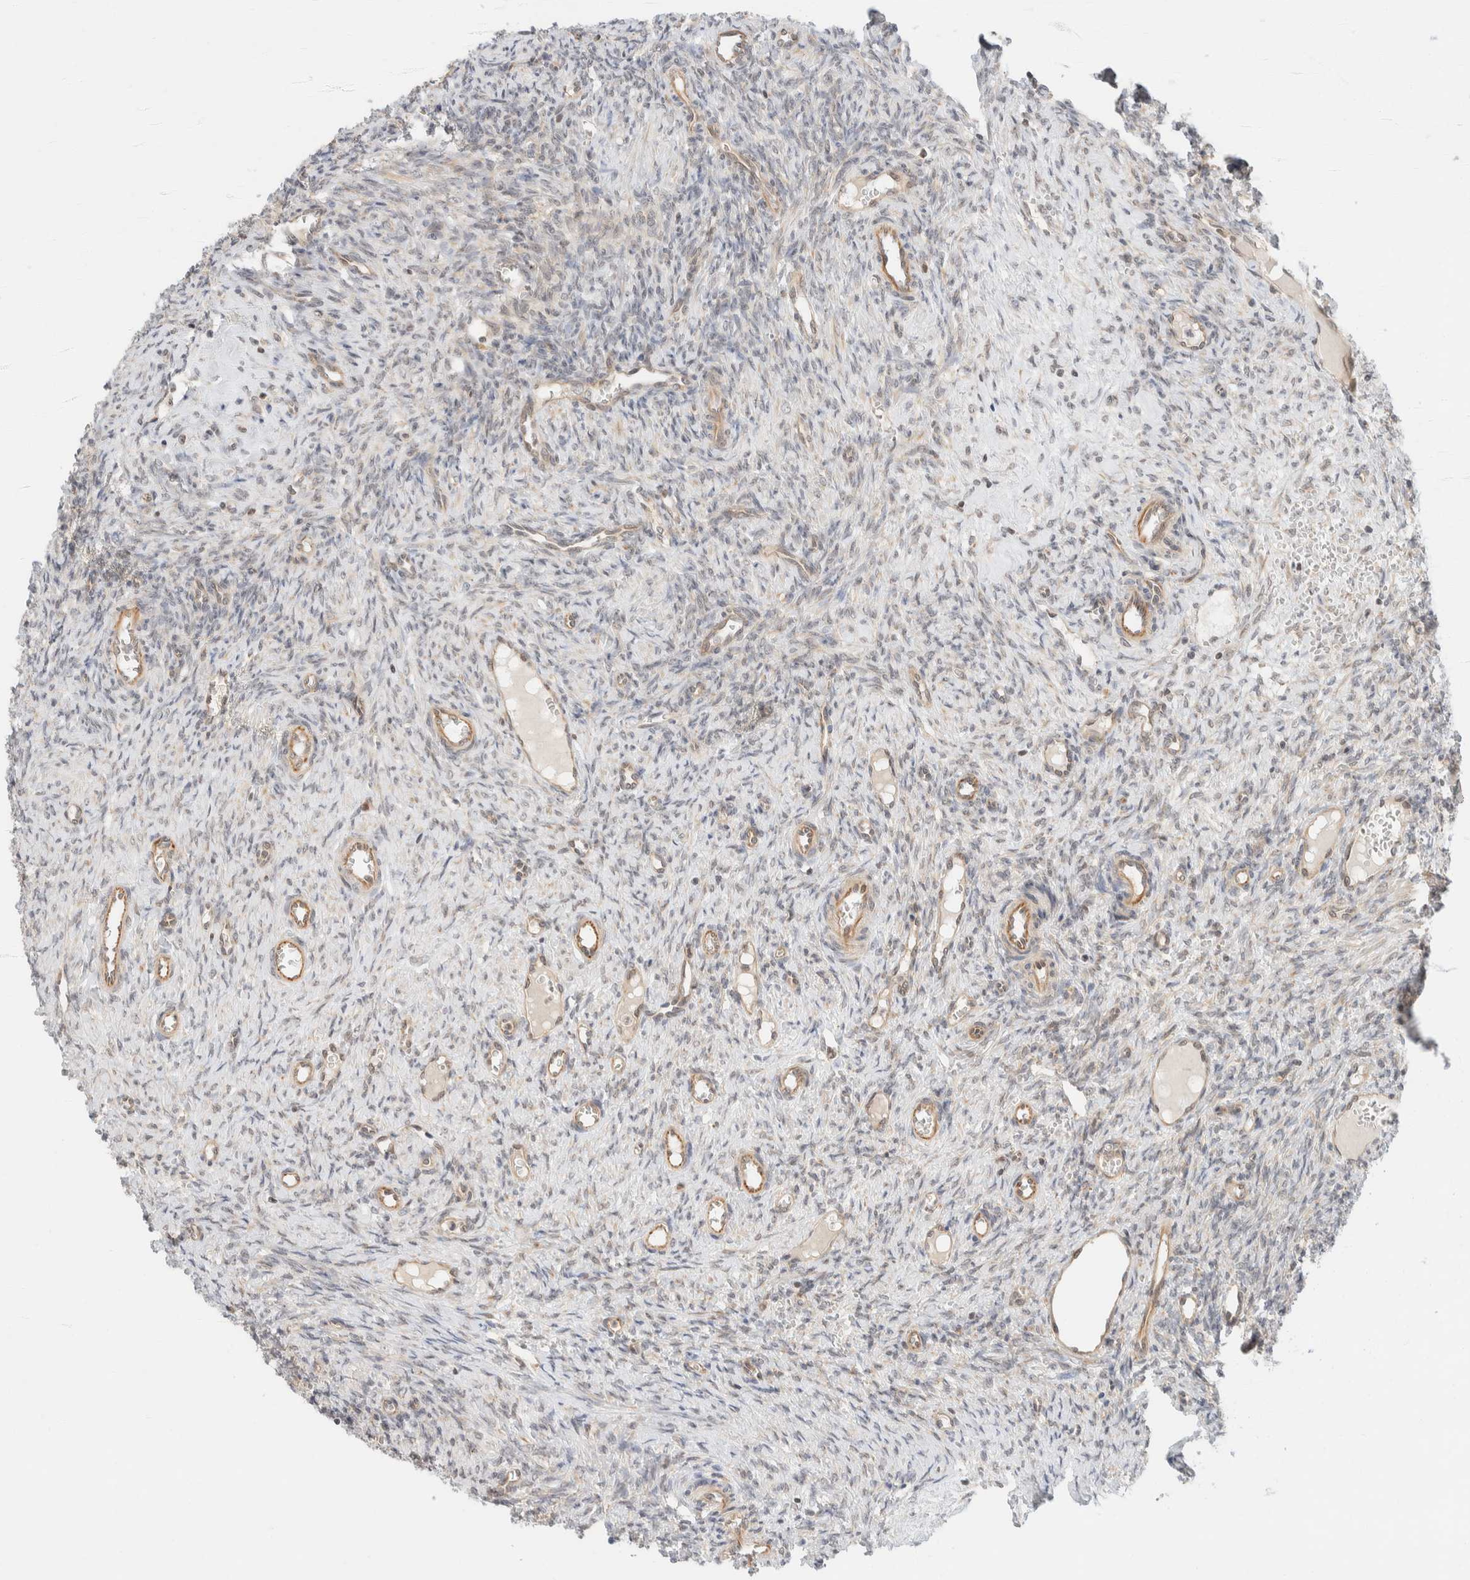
{"staining": {"intensity": "moderate", "quantity": ">75%", "location": "cytoplasmic/membranous"}, "tissue": "ovary", "cell_type": "Follicle cells", "image_type": "normal", "snomed": [{"axis": "morphology", "description": "Normal tissue, NOS"}, {"axis": "topography", "description": "Ovary"}], "caption": "Immunohistochemical staining of benign human ovary exhibits moderate cytoplasmic/membranous protein expression in about >75% of follicle cells.", "gene": "C8orf76", "patient": {"sex": "female", "age": 41}}